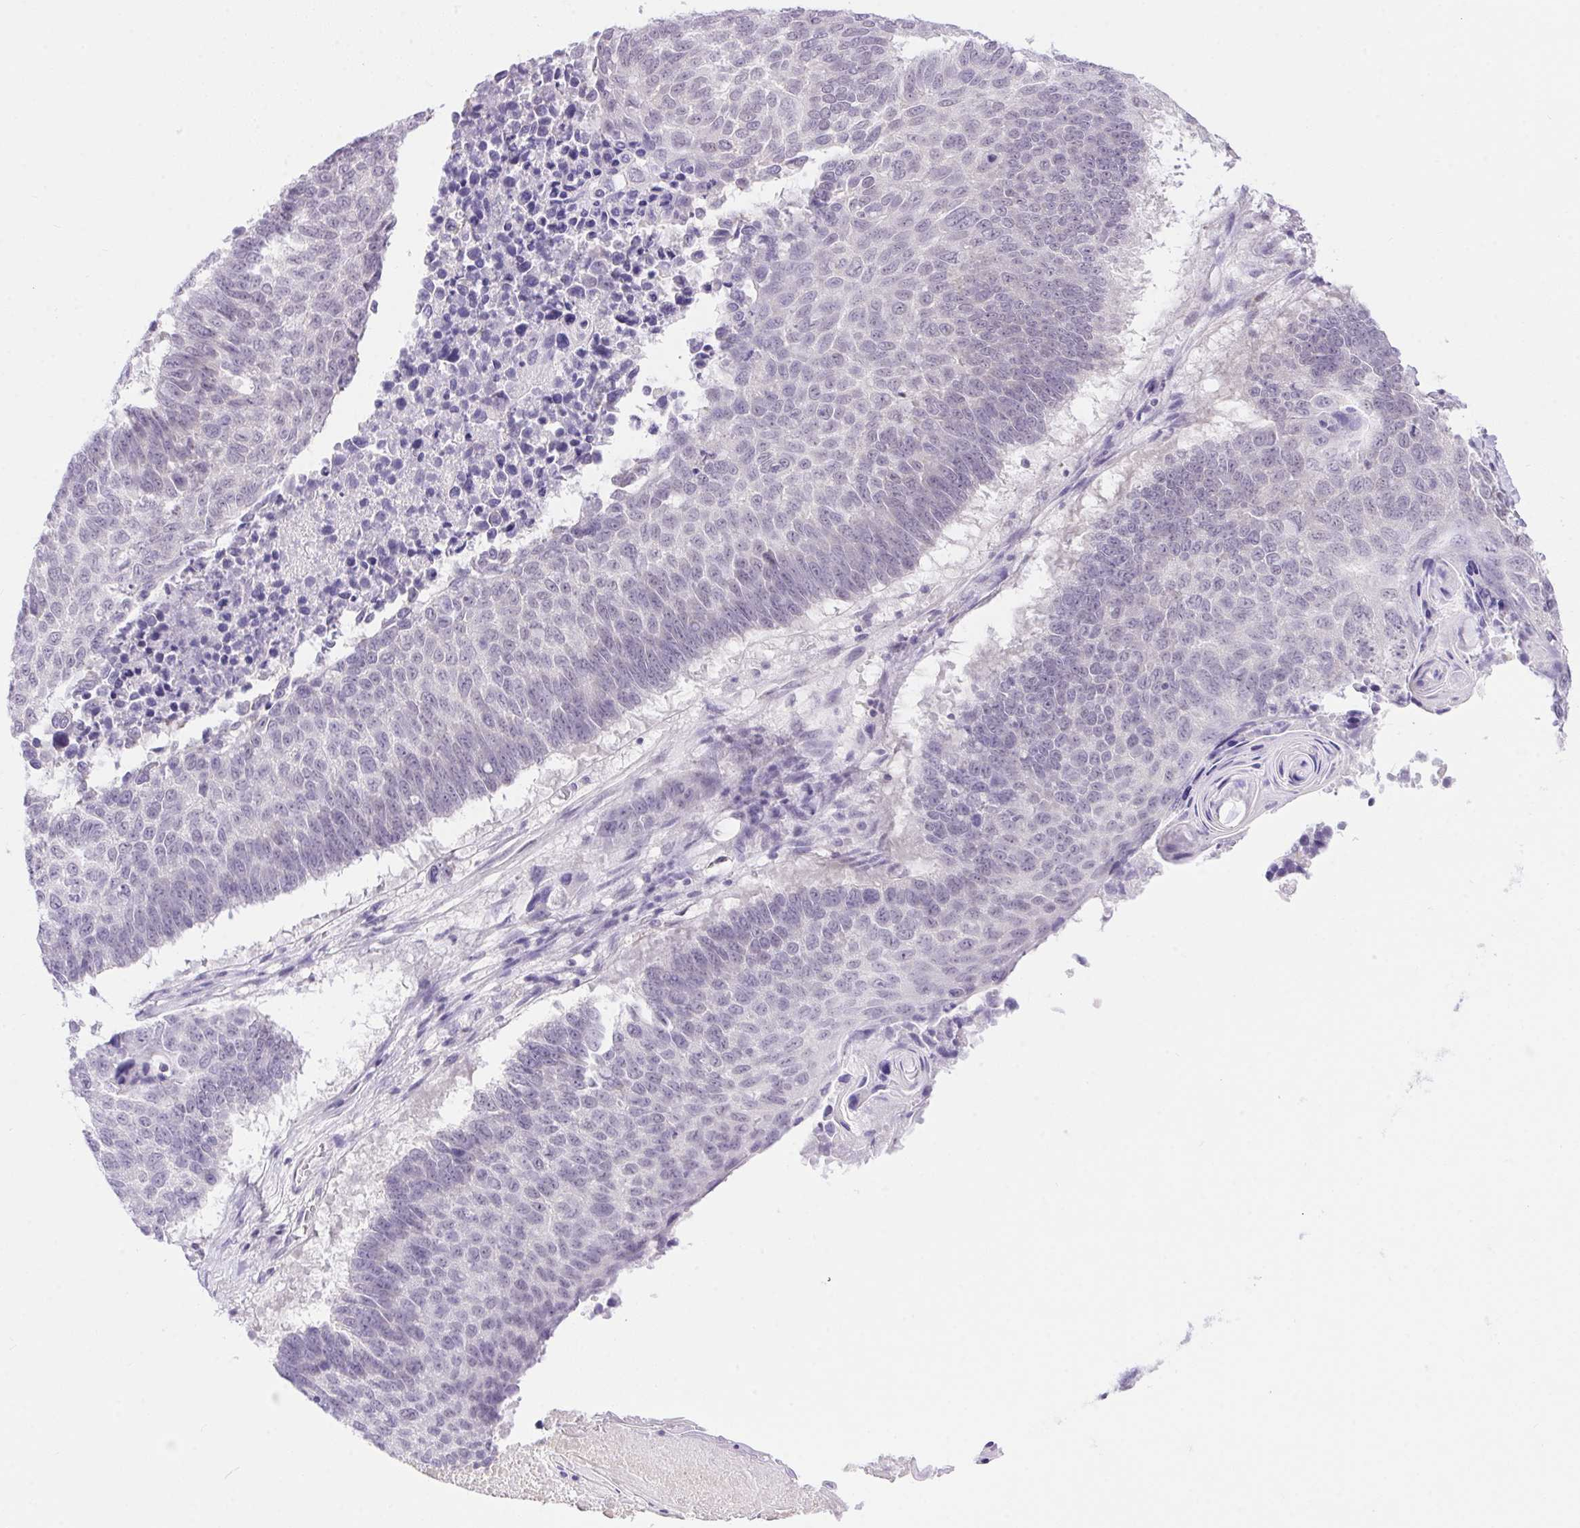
{"staining": {"intensity": "negative", "quantity": "none", "location": "none"}, "tissue": "lung cancer", "cell_type": "Tumor cells", "image_type": "cancer", "snomed": [{"axis": "morphology", "description": "Squamous cell carcinoma, NOS"}, {"axis": "topography", "description": "Lung"}], "caption": "Immunohistochemistry micrograph of neoplastic tissue: lung cancer stained with DAB (3,3'-diaminobenzidine) exhibits no significant protein staining in tumor cells.", "gene": "DDX17", "patient": {"sex": "male", "age": 73}}